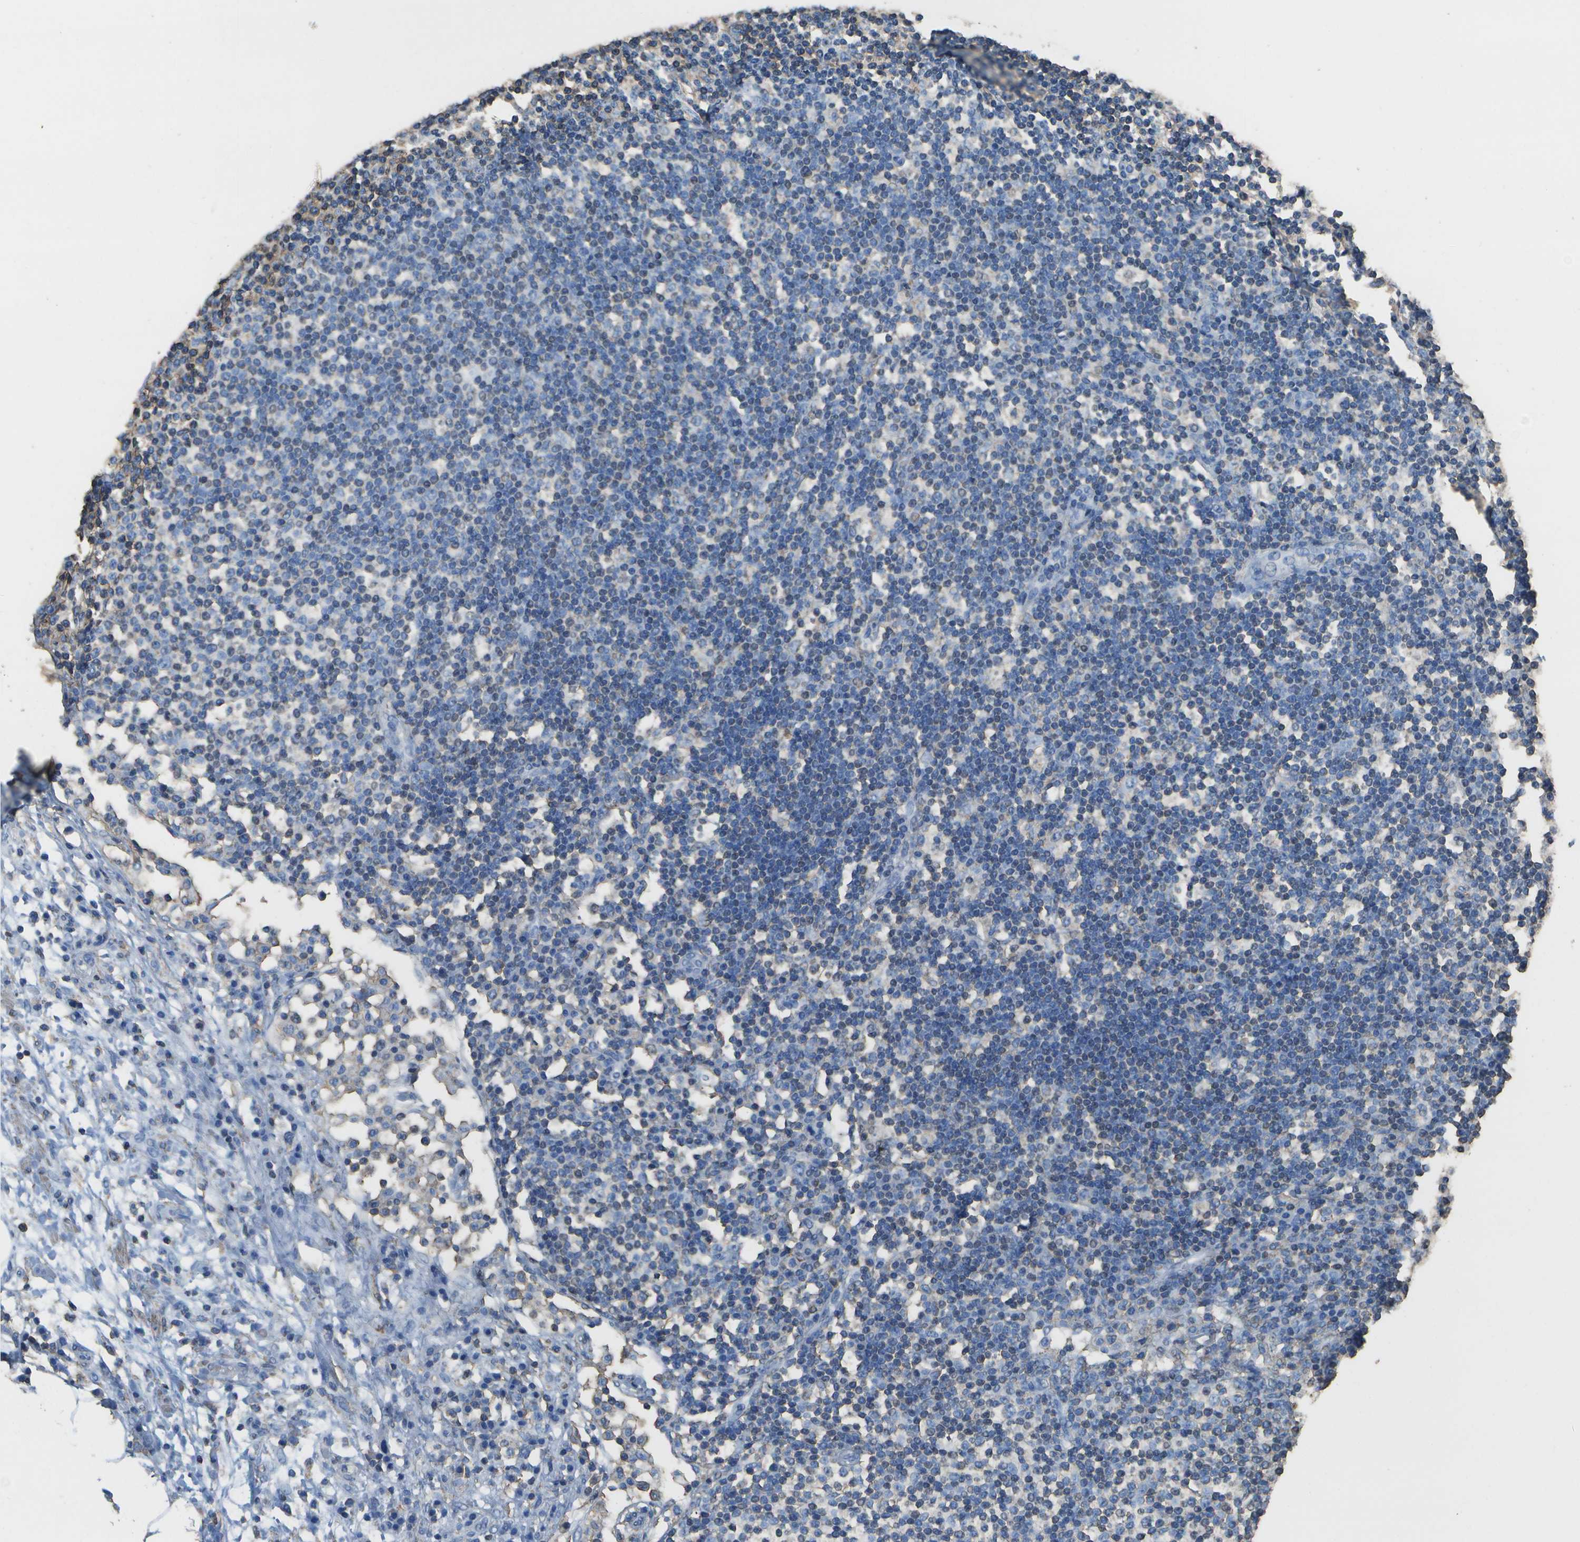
{"staining": {"intensity": "negative", "quantity": "none", "location": "none"}, "tissue": "lymph node", "cell_type": "Germinal center cells", "image_type": "normal", "snomed": [{"axis": "morphology", "description": "Normal tissue, NOS"}, {"axis": "topography", "description": "Lymph node"}], "caption": "Immunohistochemical staining of unremarkable lymph node displays no significant staining in germinal center cells. The staining was performed using DAB to visualize the protein expression in brown, while the nuclei were stained in blue with hematoxylin (Magnification: 20x).", "gene": "CYP4F11", "patient": {"sex": "female", "age": 53}}